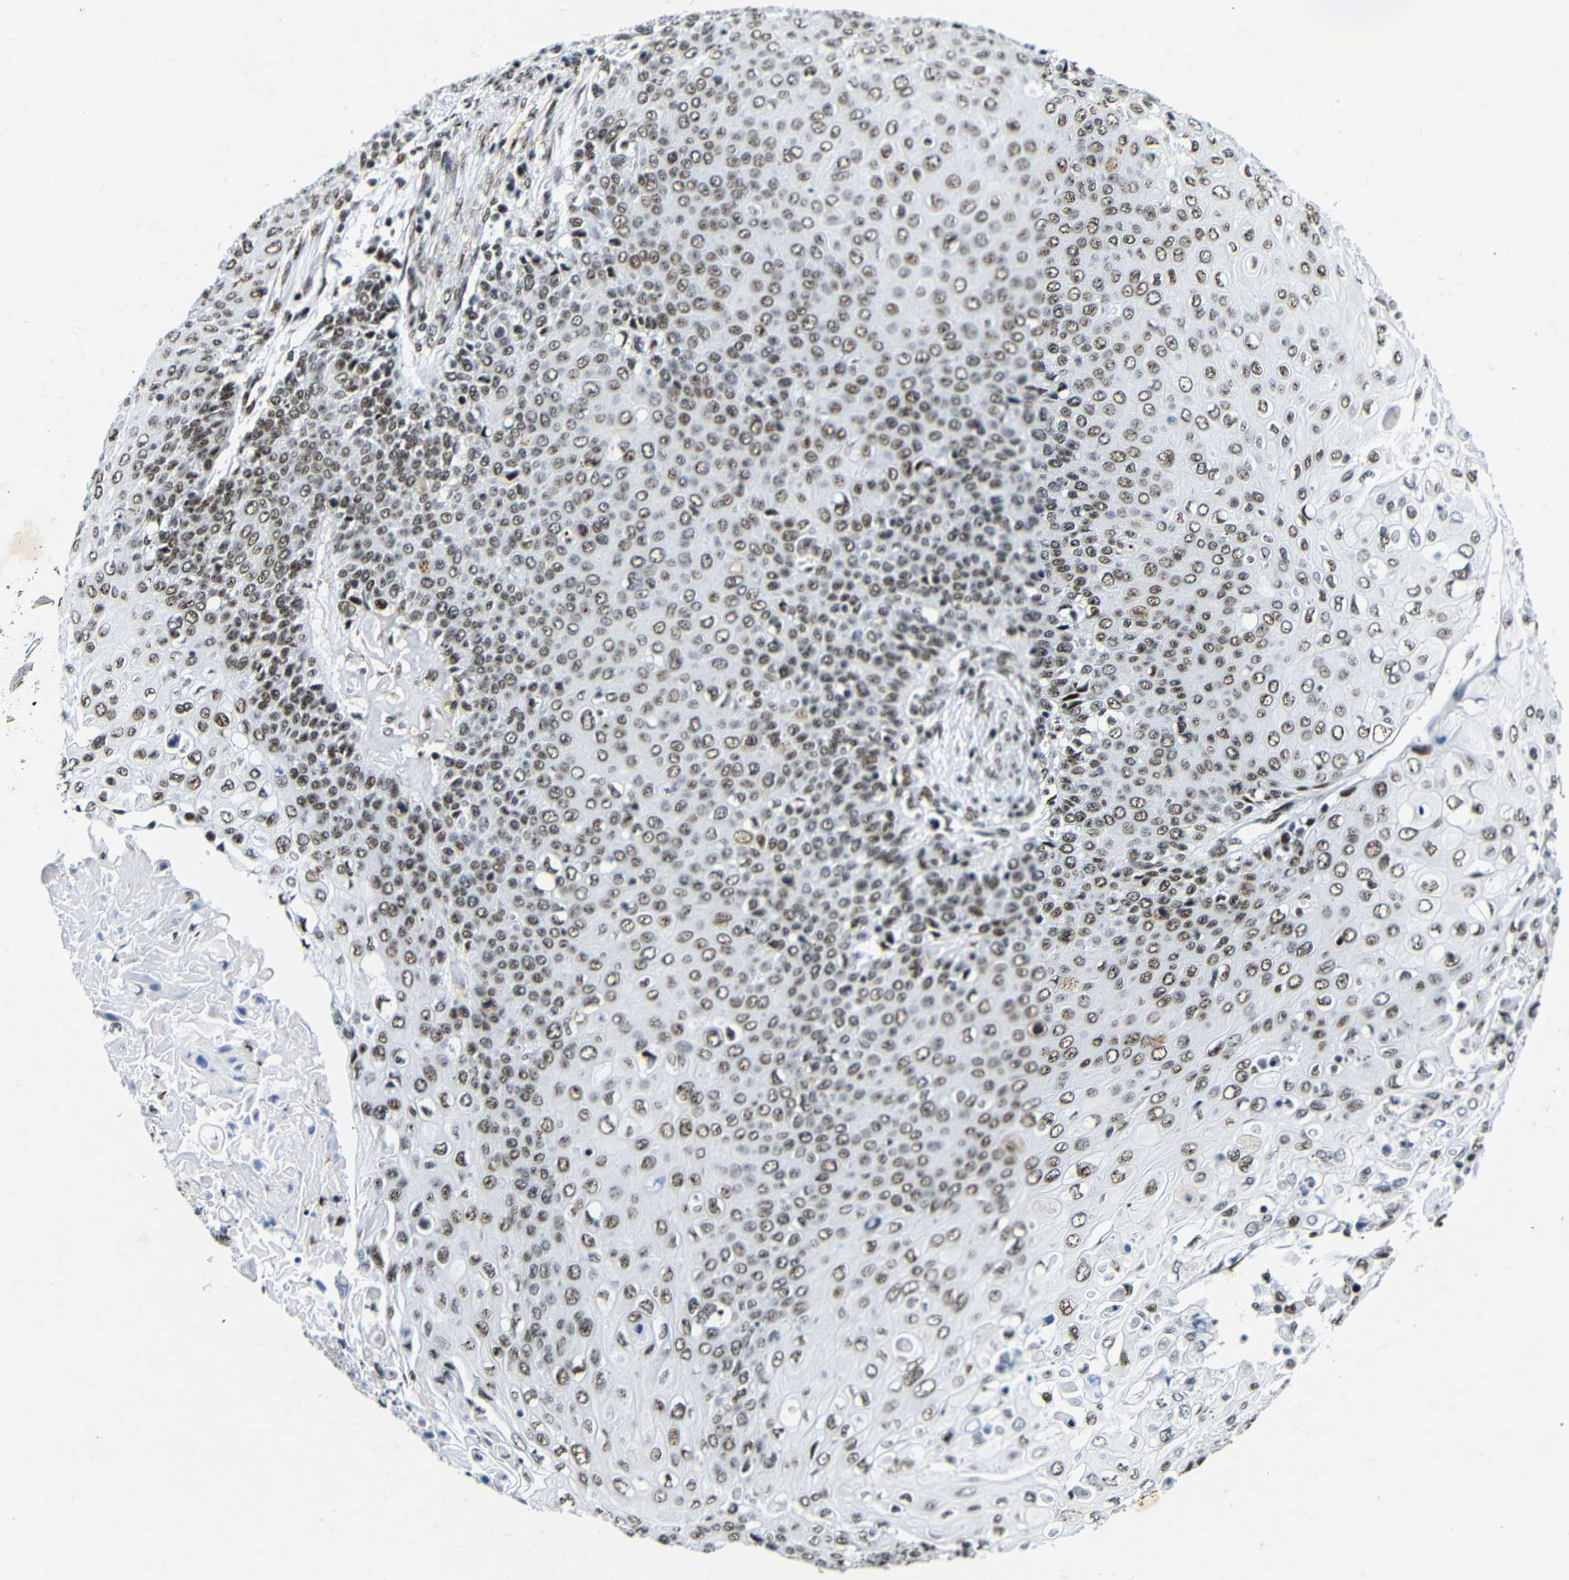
{"staining": {"intensity": "moderate", "quantity": ">75%", "location": "nuclear"}, "tissue": "cervical cancer", "cell_type": "Tumor cells", "image_type": "cancer", "snomed": [{"axis": "morphology", "description": "Squamous cell carcinoma, NOS"}, {"axis": "topography", "description": "Cervix"}], "caption": "There is medium levels of moderate nuclear staining in tumor cells of cervical squamous cell carcinoma, as demonstrated by immunohistochemical staining (brown color).", "gene": "SRSF1", "patient": {"sex": "female", "age": 39}}